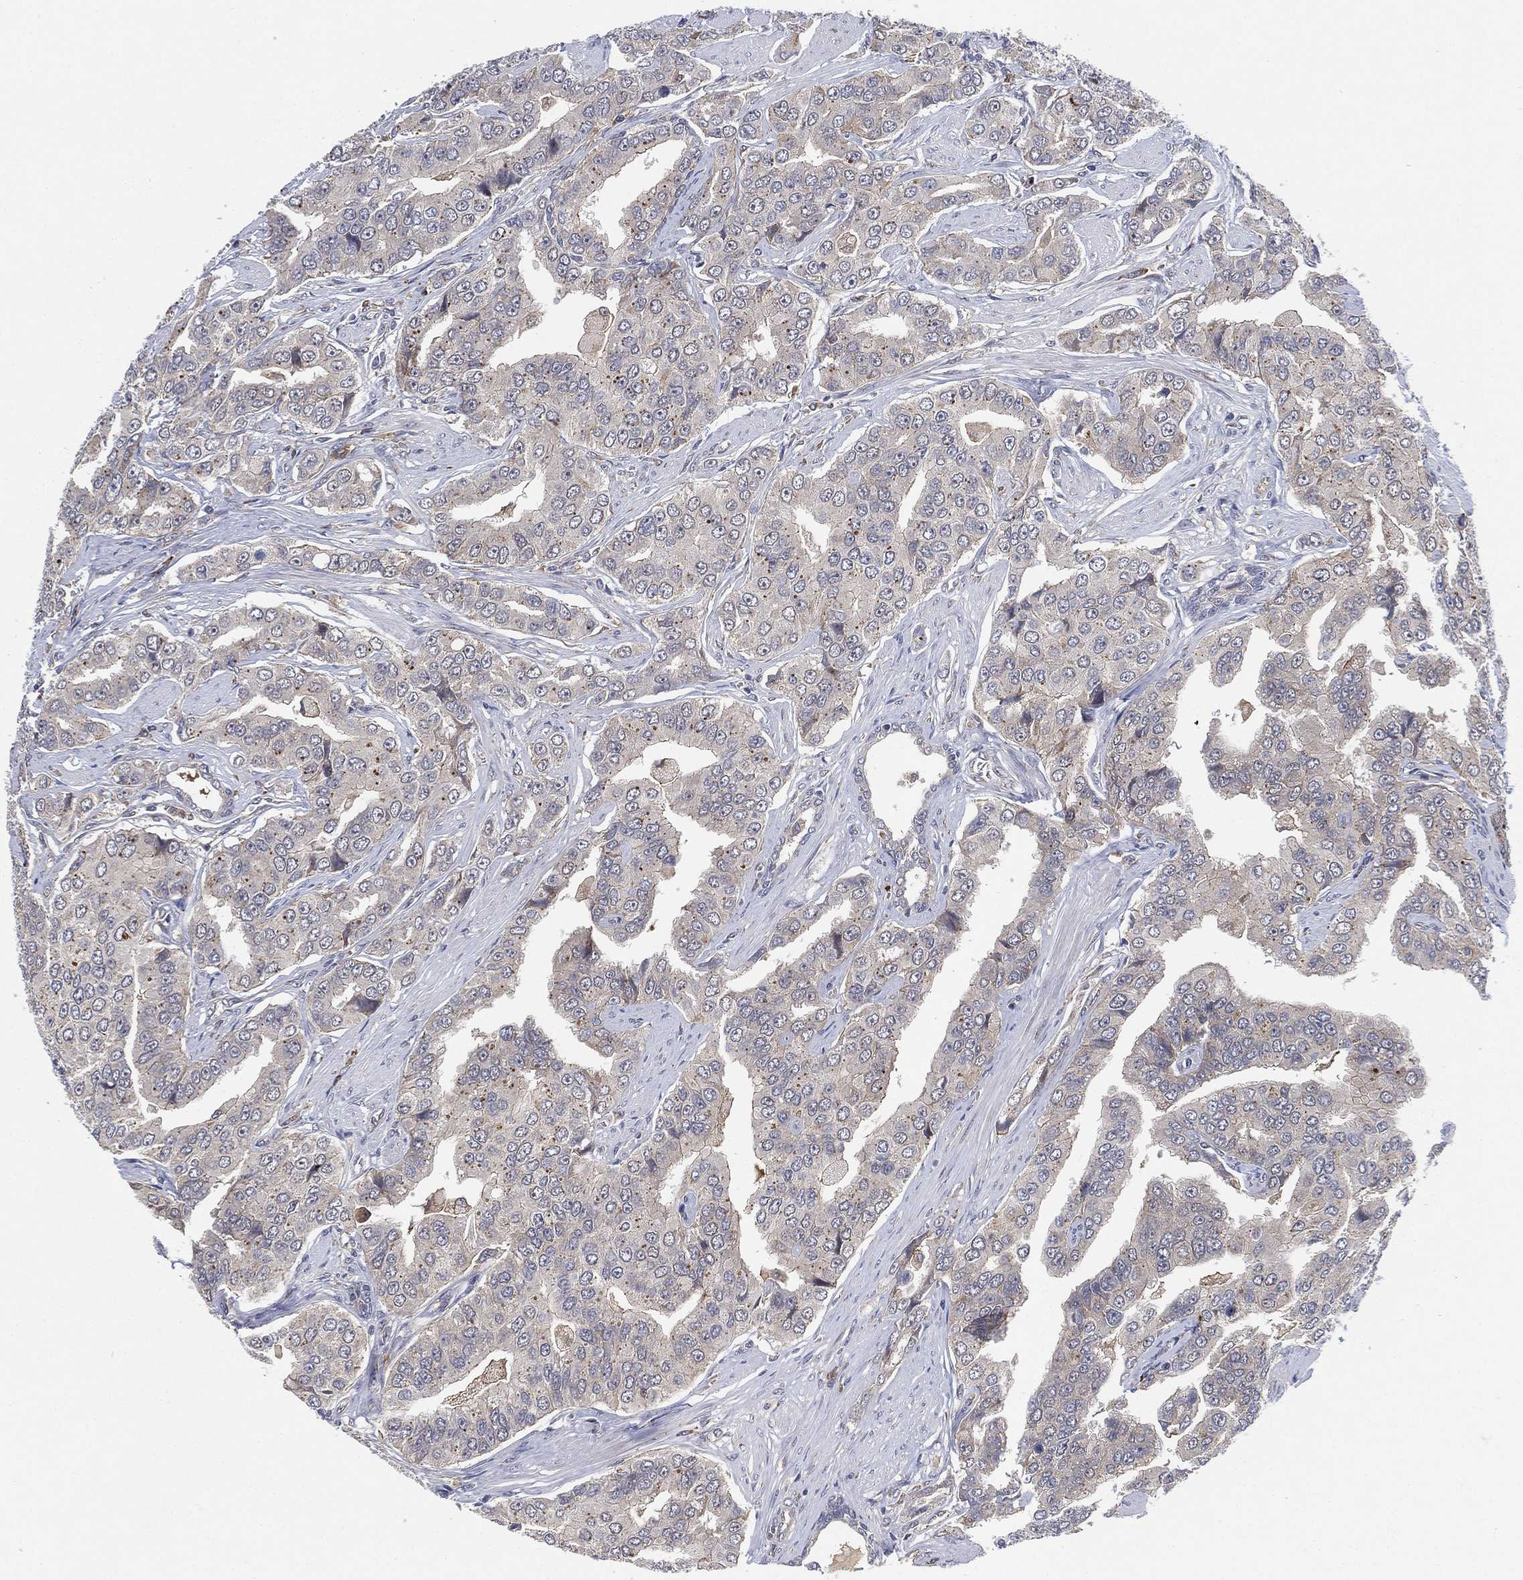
{"staining": {"intensity": "negative", "quantity": "none", "location": "none"}, "tissue": "prostate cancer", "cell_type": "Tumor cells", "image_type": "cancer", "snomed": [{"axis": "morphology", "description": "Adenocarcinoma, NOS"}, {"axis": "topography", "description": "Prostate and seminal vesicle, NOS"}, {"axis": "topography", "description": "Prostate"}], "caption": "Prostate cancer stained for a protein using immunohistochemistry (IHC) reveals no positivity tumor cells.", "gene": "FES", "patient": {"sex": "male", "age": 69}}